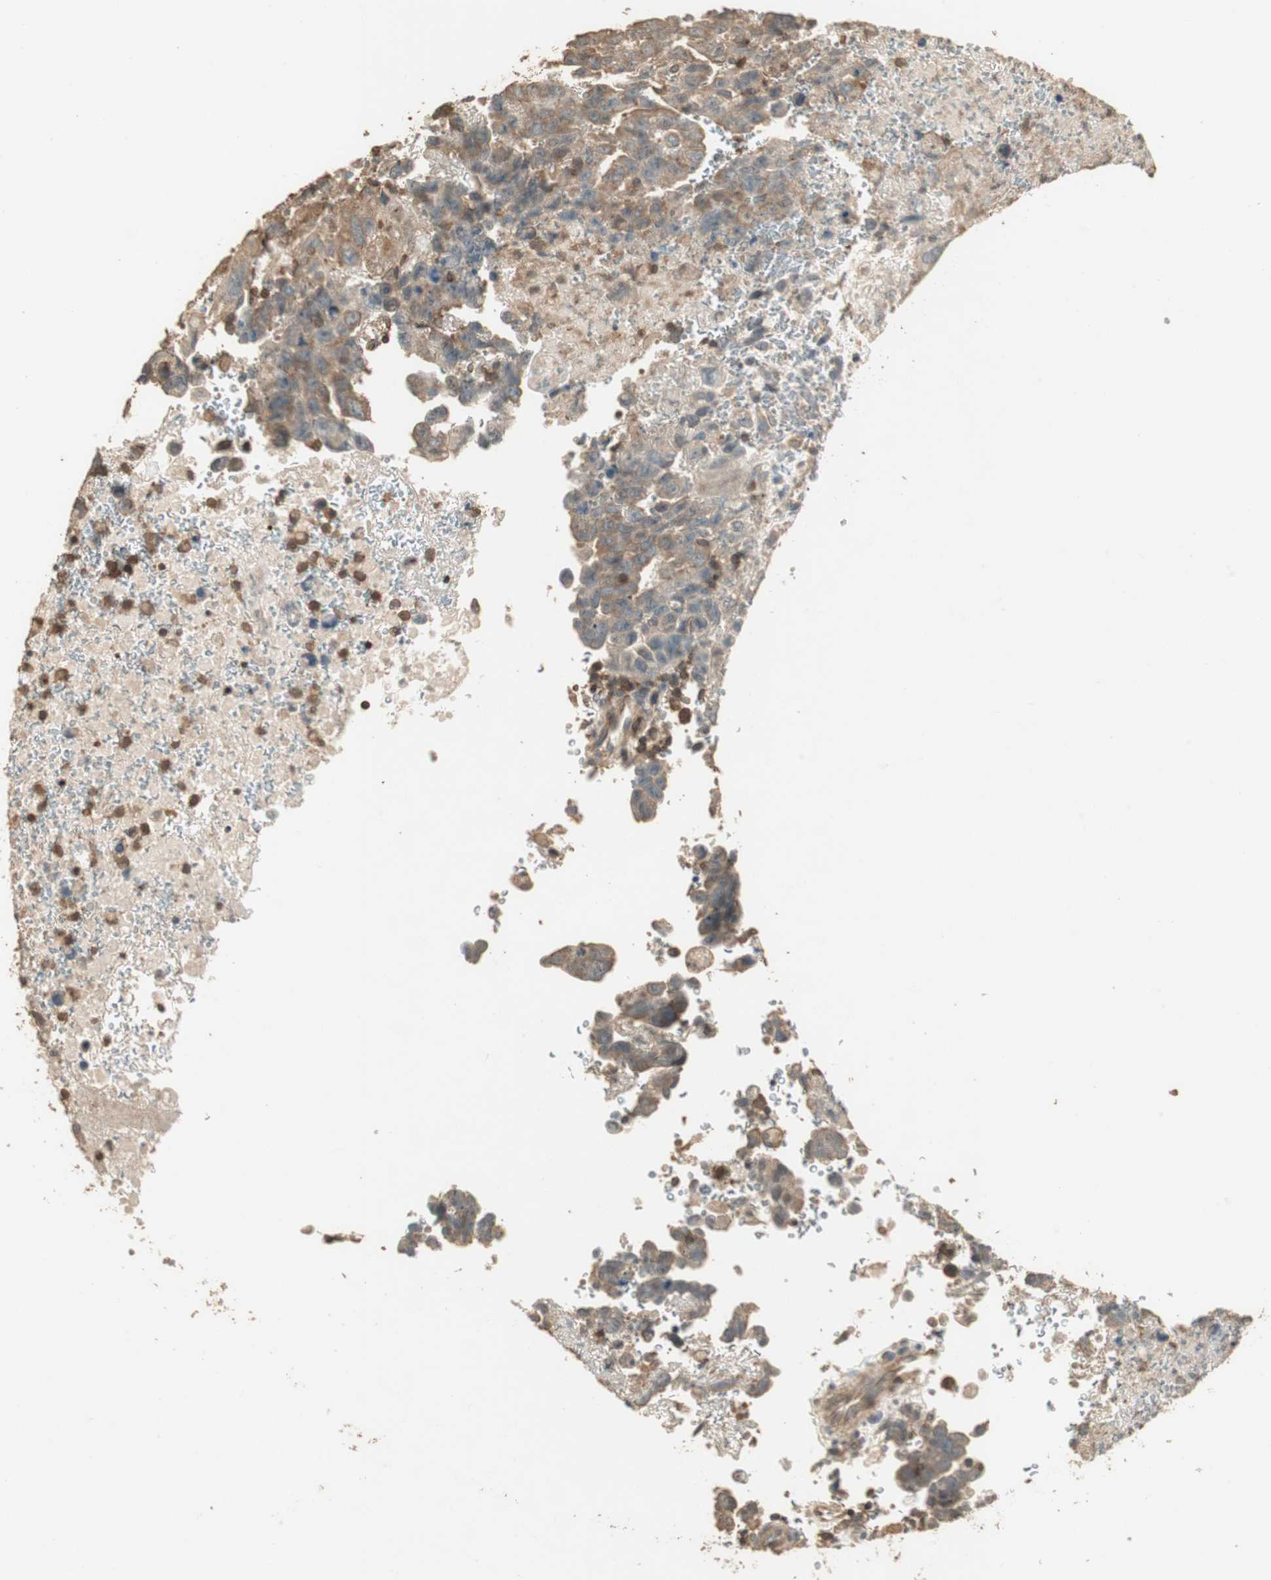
{"staining": {"intensity": "moderate", "quantity": "25%-75%", "location": "cytoplasmic/membranous"}, "tissue": "testis cancer", "cell_type": "Tumor cells", "image_type": "cancer", "snomed": [{"axis": "morphology", "description": "Carcinoma, Embryonal, NOS"}, {"axis": "topography", "description": "Testis"}], "caption": "An IHC micrograph of tumor tissue is shown. Protein staining in brown labels moderate cytoplasmic/membranous positivity in testis cancer (embryonal carcinoma) within tumor cells.", "gene": "USP2", "patient": {"sex": "male", "age": 28}}